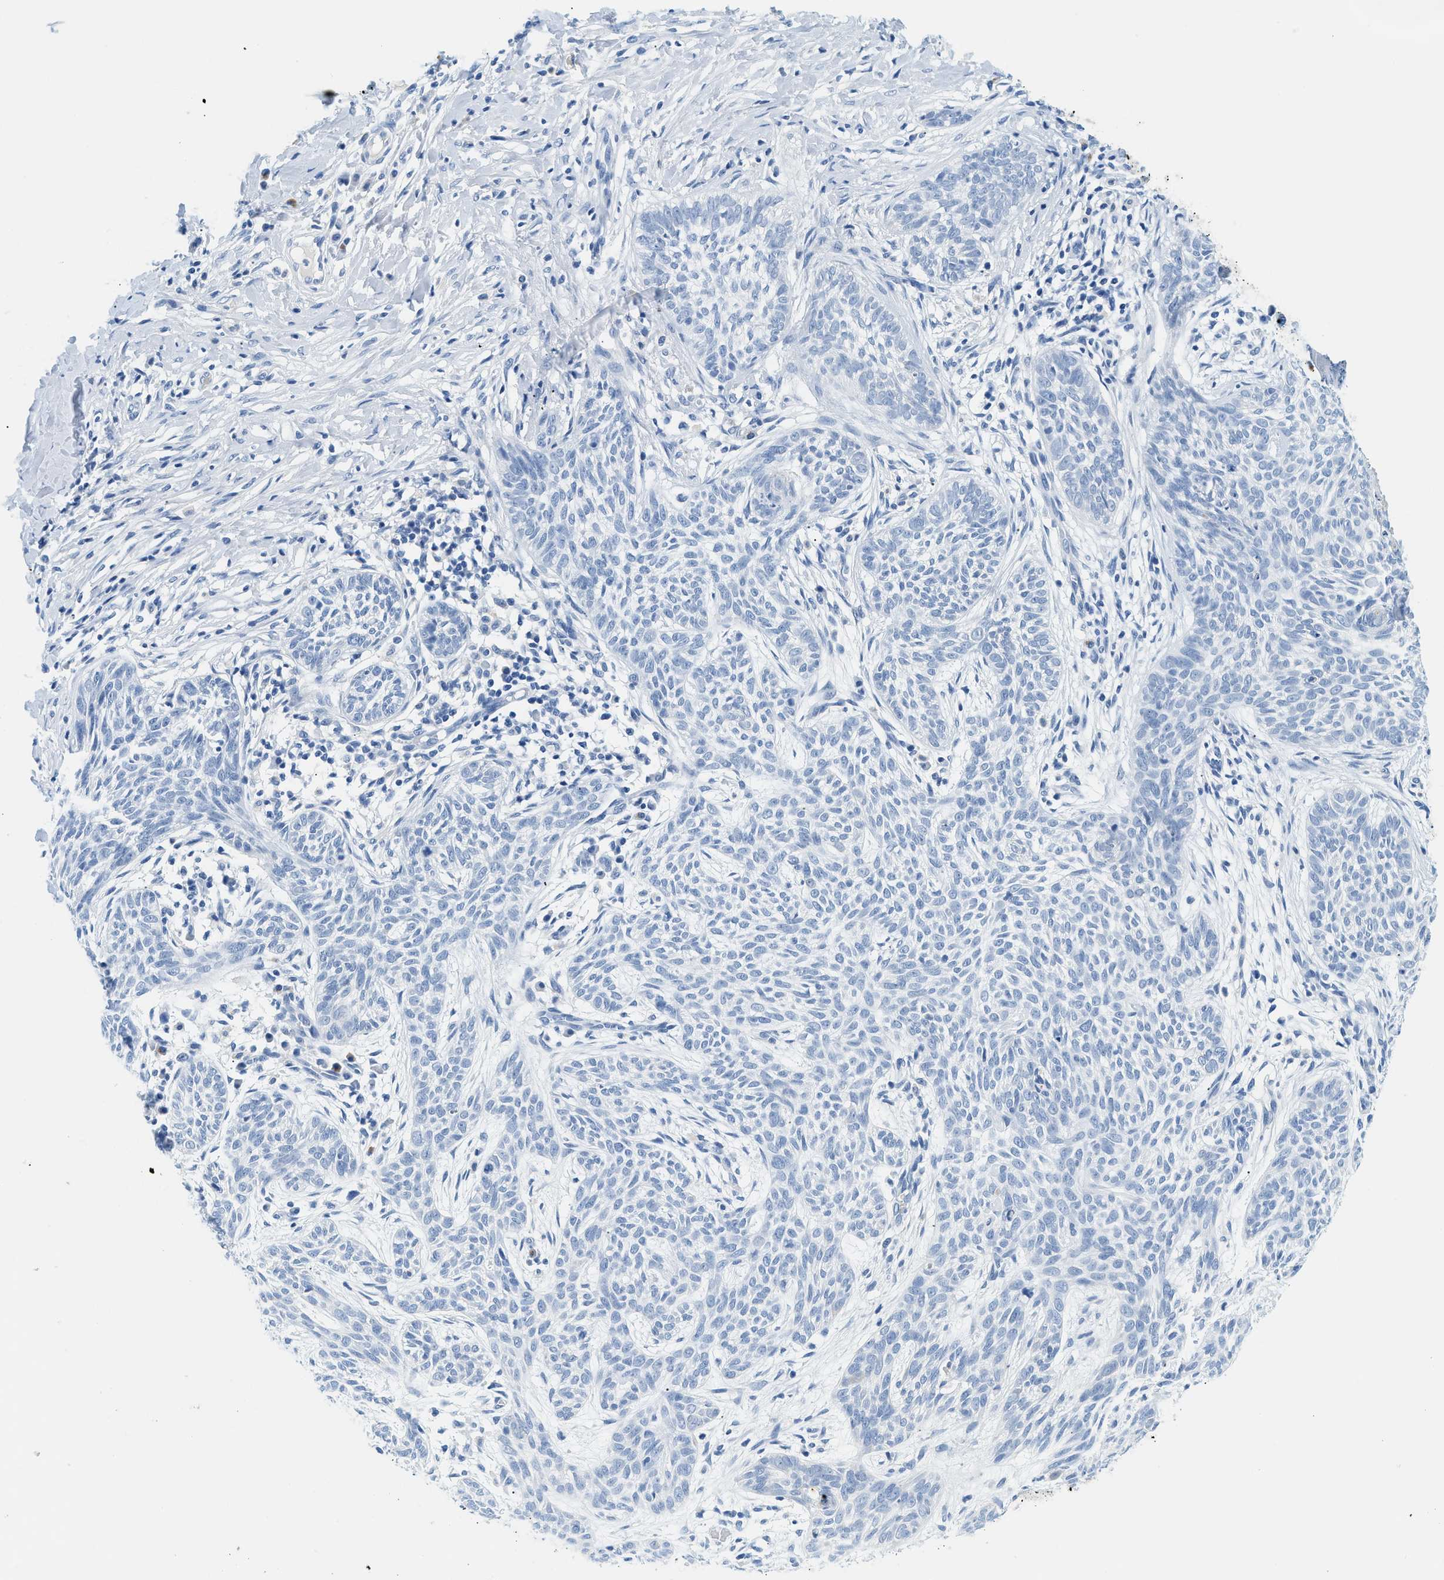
{"staining": {"intensity": "negative", "quantity": "none", "location": "none"}, "tissue": "skin cancer", "cell_type": "Tumor cells", "image_type": "cancer", "snomed": [{"axis": "morphology", "description": "Basal cell carcinoma"}, {"axis": "topography", "description": "Skin"}], "caption": "Immunohistochemistry histopathology image of neoplastic tissue: skin basal cell carcinoma stained with DAB (3,3'-diaminobenzidine) shows no significant protein expression in tumor cells.", "gene": "STXBP2", "patient": {"sex": "female", "age": 59}}